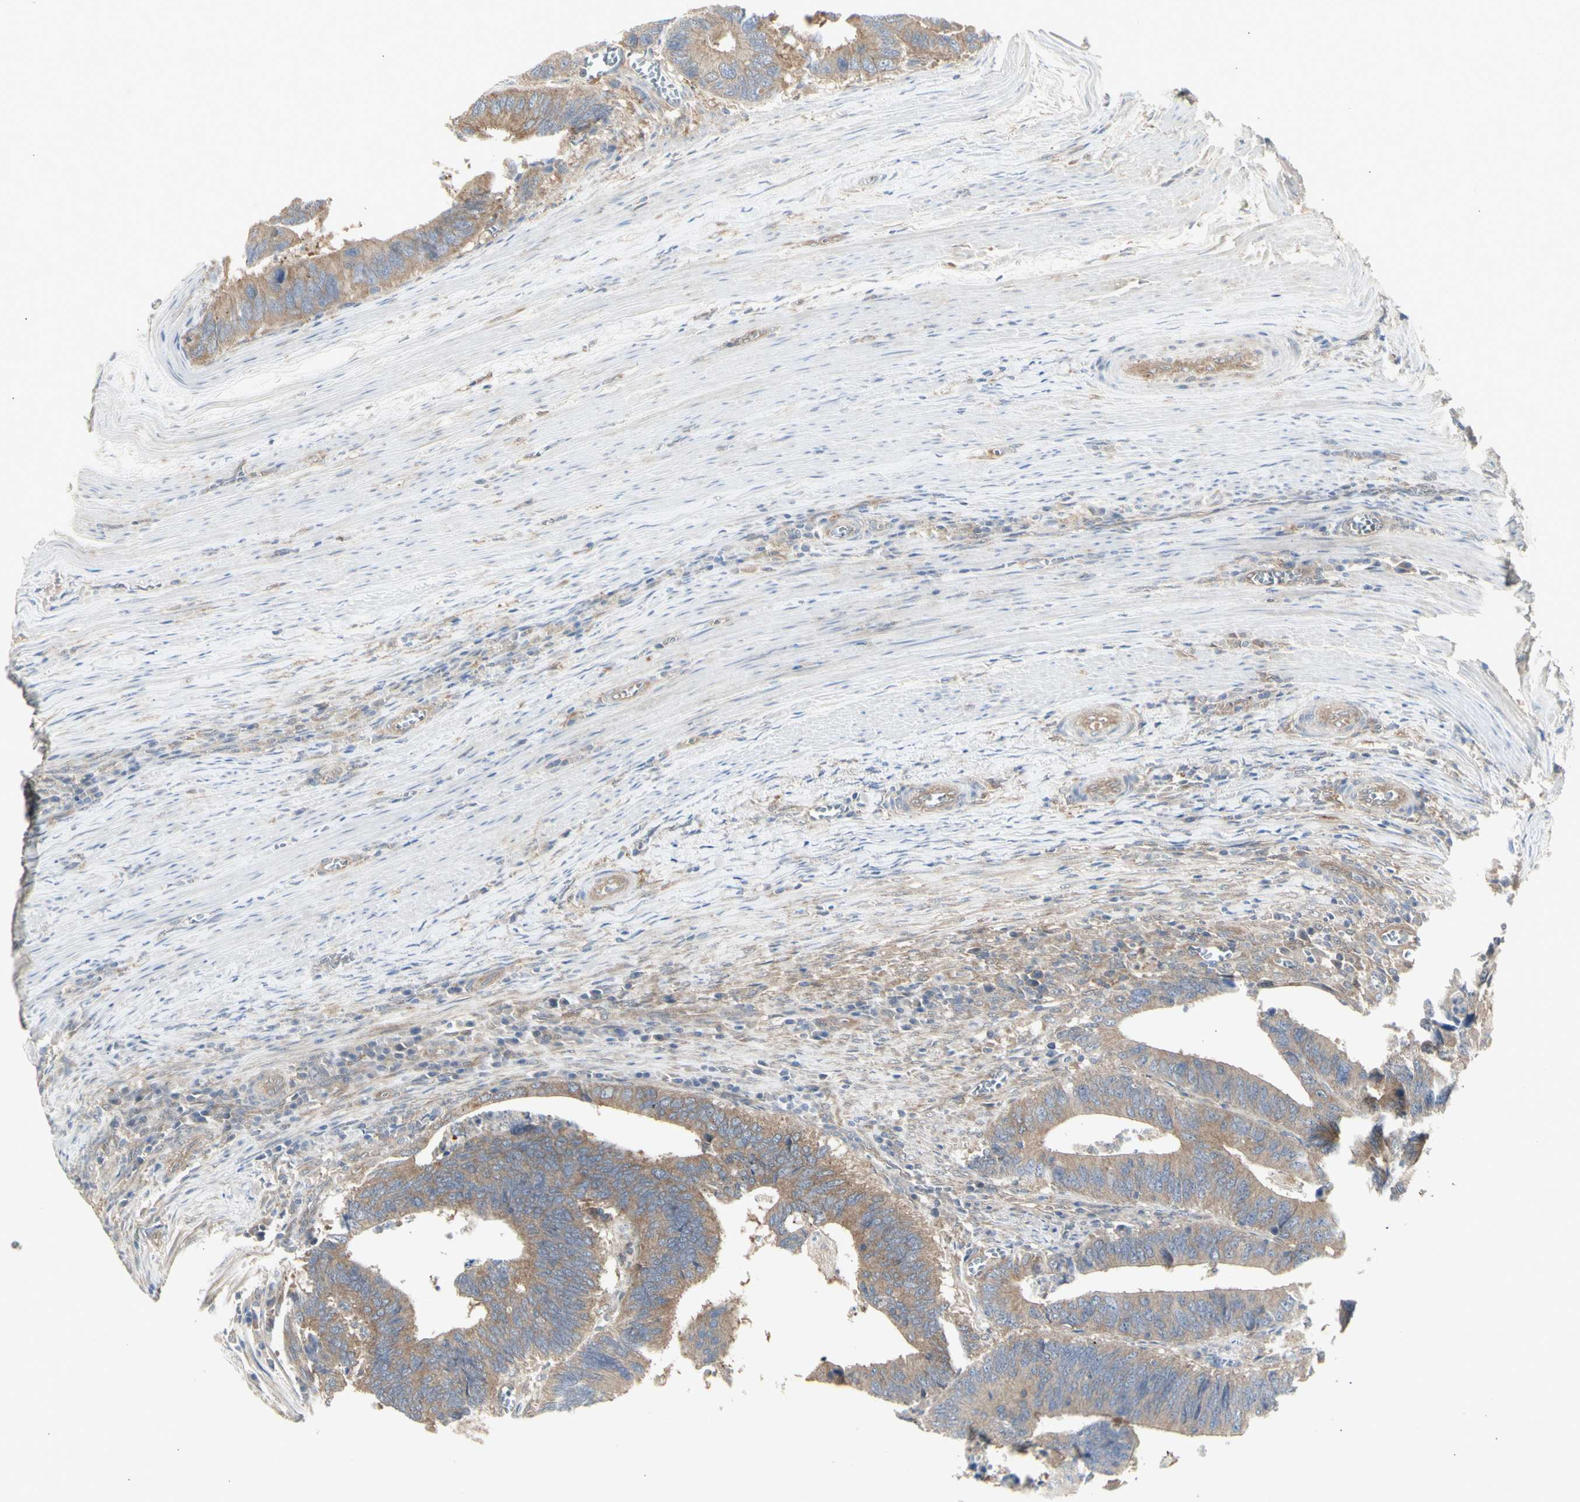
{"staining": {"intensity": "moderate", "quantity": ">75%", "location": "cytoplasmic/membranous"}, "tissue": "colorectal cancer", "cell_type": "Tumor cells", "image_type": "cancer", "snomed": [{"axis": "morphology", "description": "Adenocarcinoma, NOS"}, {"axis": "topography", "description": "Colon"}], "caption": "Moderate cytoplasmic/membranous protein positivity is identified in approximately >75% of tumor cells in colorectal cancer (adenocarcinoma).", "gene": "CHURC1-FNTB", "patient": {"sex": "male", "age": 72}}